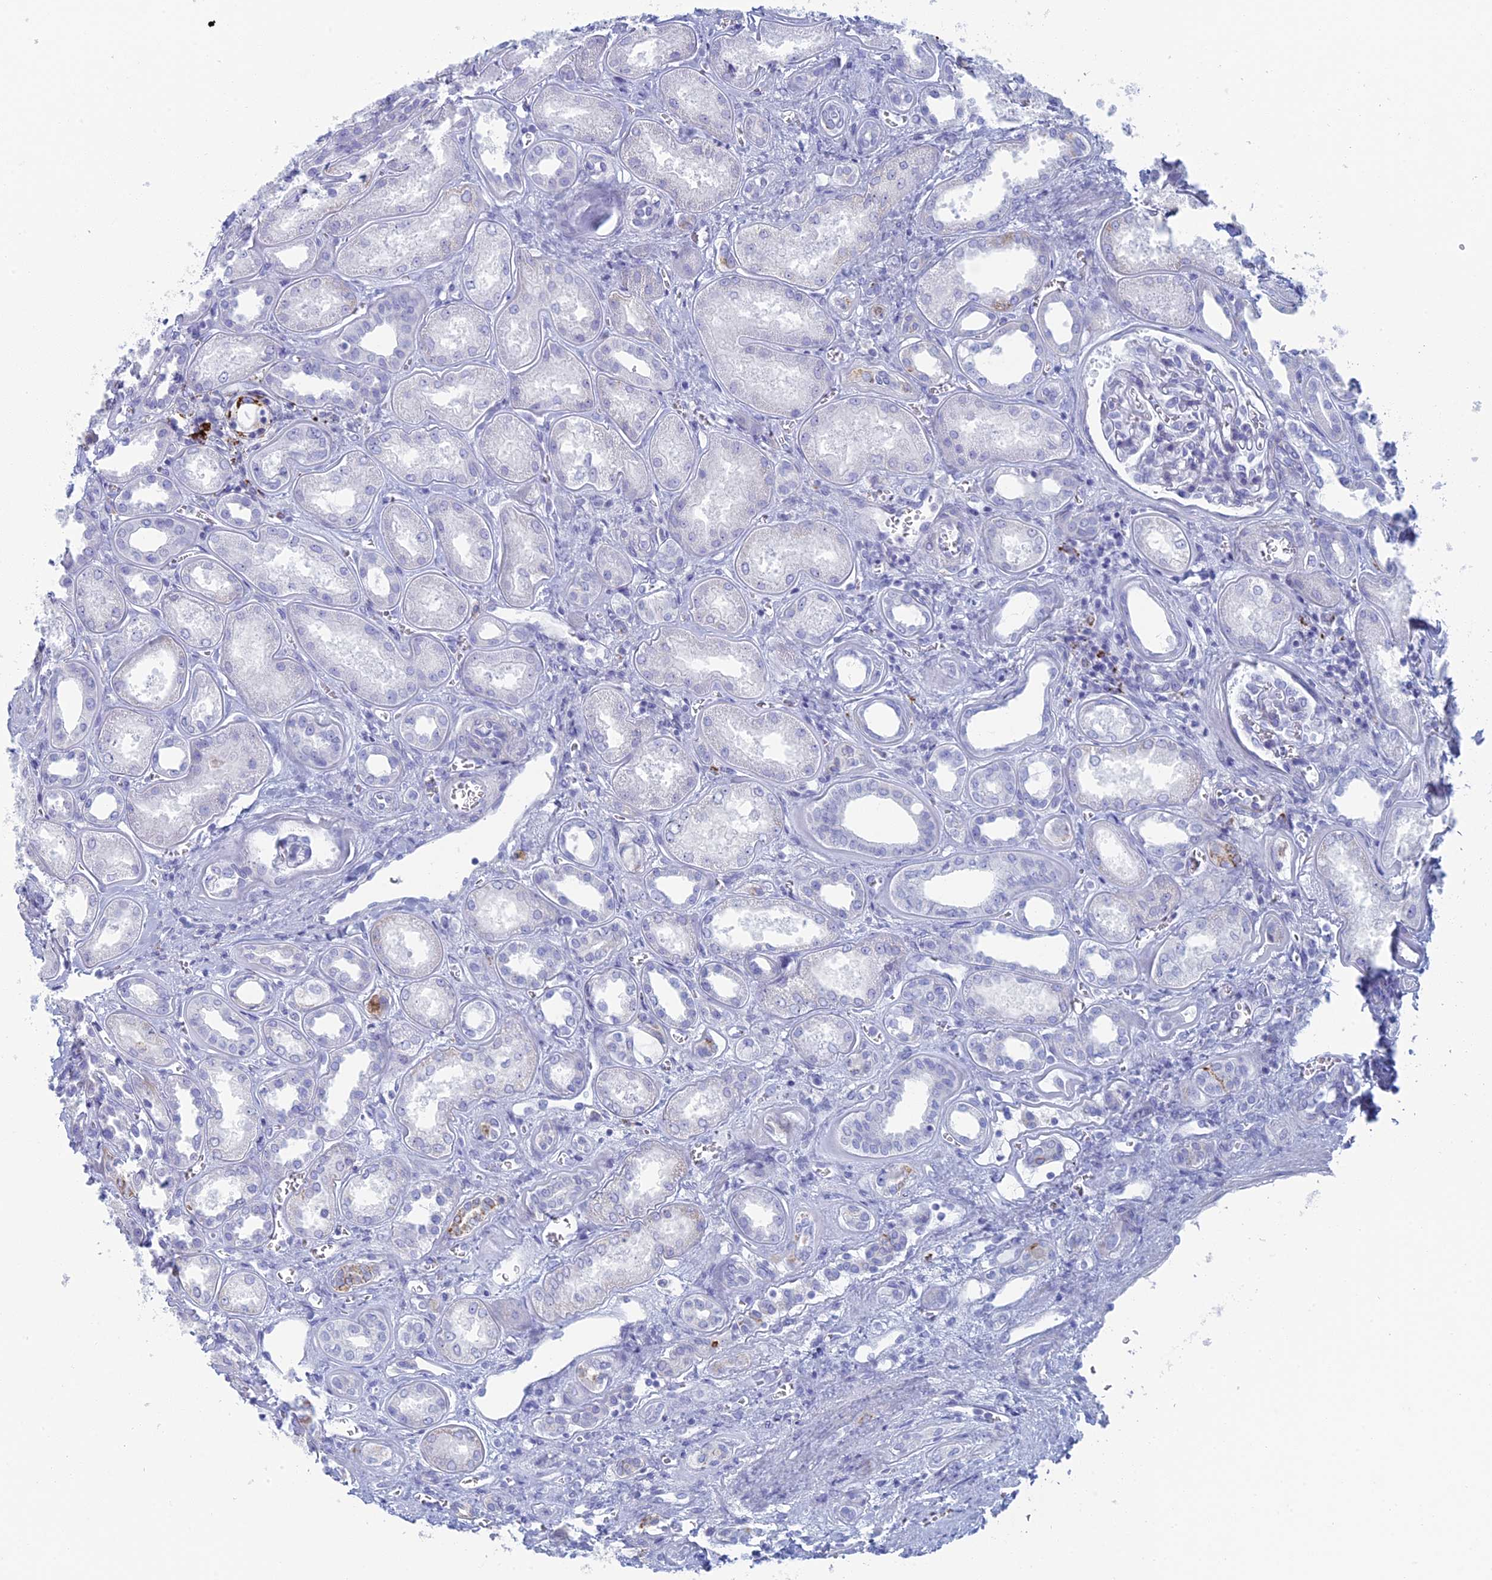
{"staining": {"intensity": "negative", "quantity": "none", "location": "none"}, "tissue": "kidney", "cell_type": "Cells in glomeruli", "image_type": "normal", "snomed": [{"axis": "morphology", "description": "Normal tissue, NOS"}, {"axis": "morphology", "description": "Adenocarcinoma, NOS"}, {"axis": "topography", "description": "Kidney"}], "caption": "This is an immunohistochemistry micrograph of benign kidney. There is no staining in cells in glomeruli.", "gene": "ALMS1", "patient": {"sex": "female", "age": 68}}